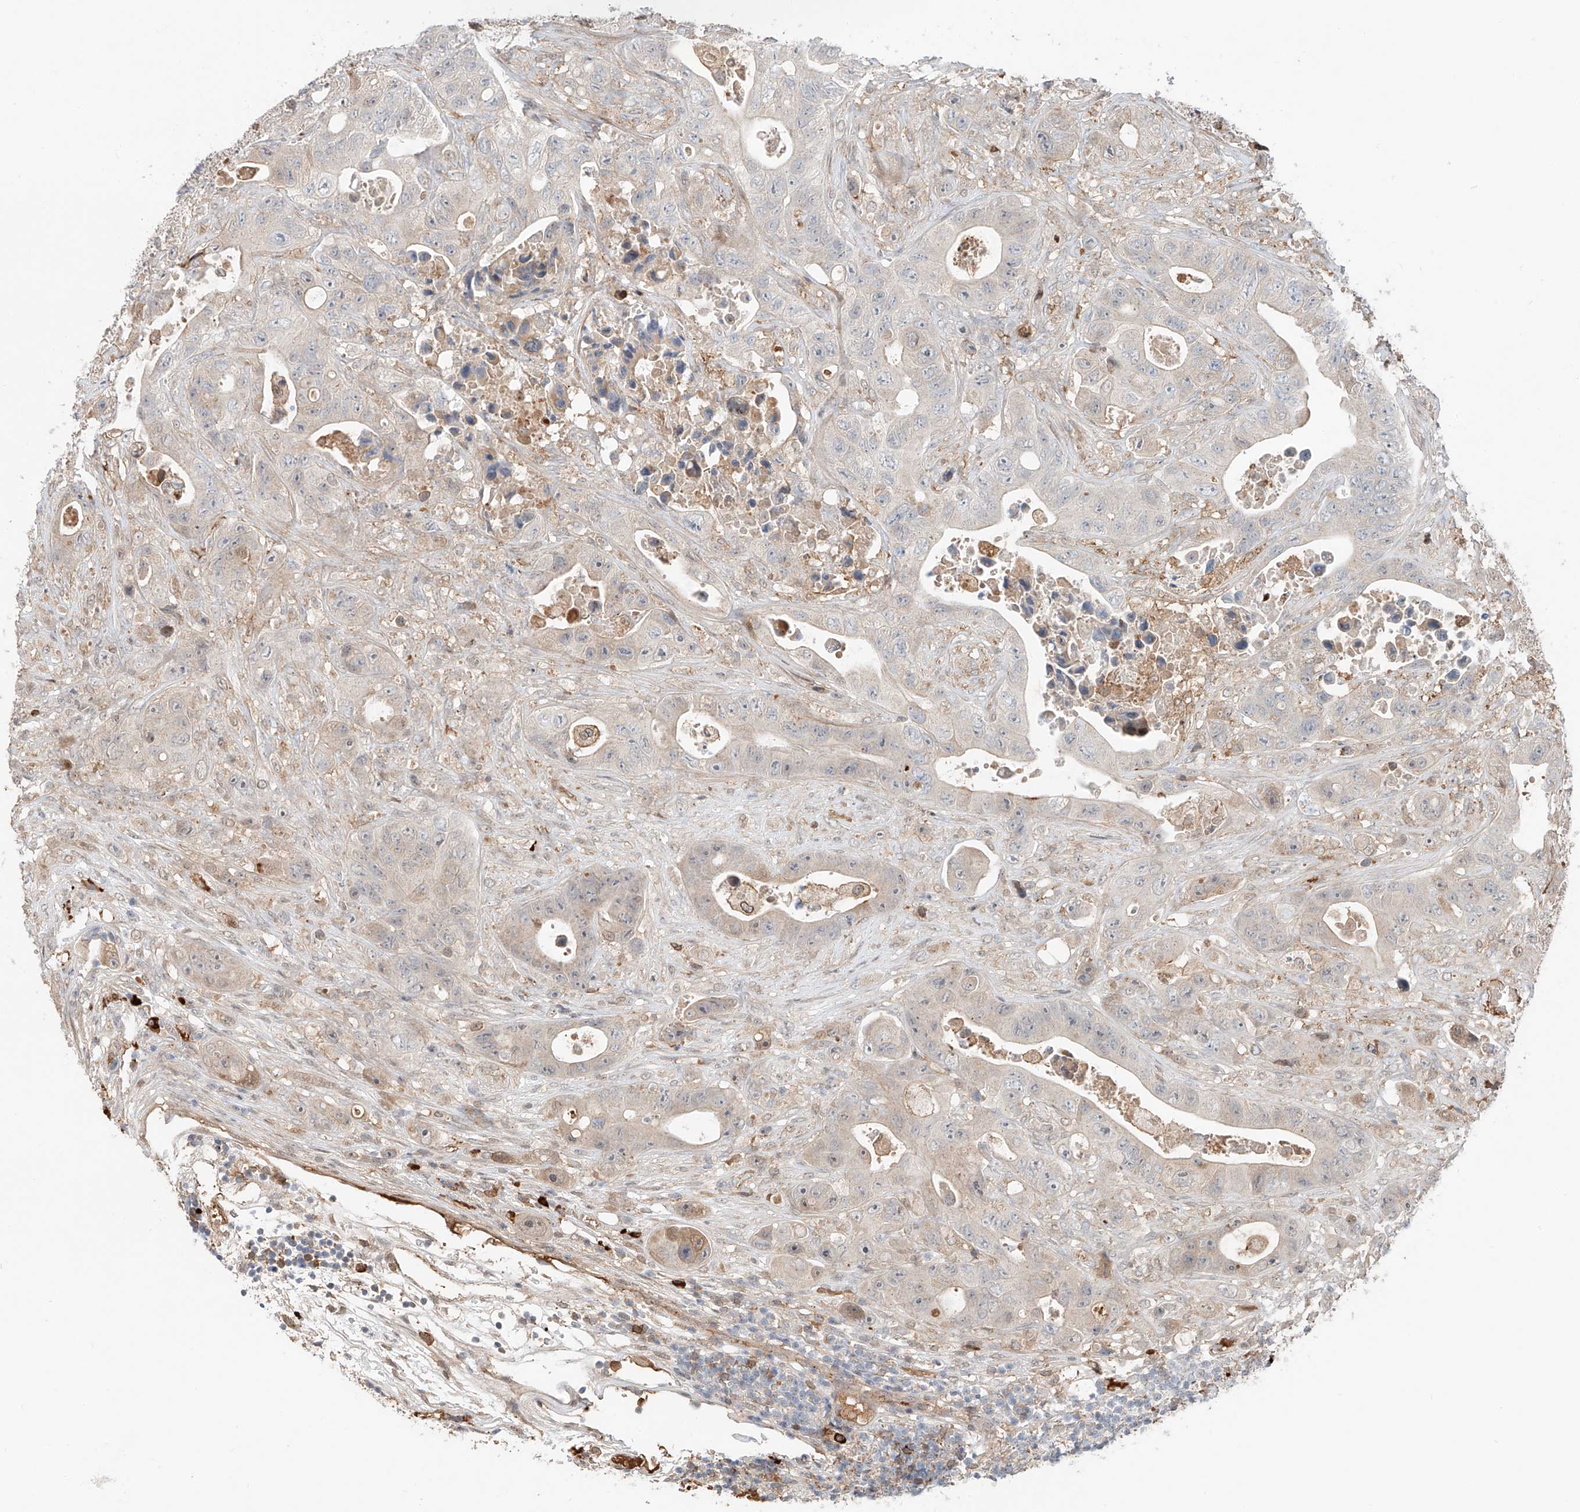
{"staining": {"intensity": "weak", "quantity": "<25%", "location": "cytoplasmic/membranous"}, "tissue": "colorectal cancer", "cell_type": "Tumor cells", "image_type": "cancer", "snomed": [{"axis": "morphology", "description": "Adenocarcinoma, NOS"}, {"axis": "topography", "description": "Colon"}], "caption": "A histopathology image of human adenocarcinoma (colorectal) is negative for staining in tumor cells.", "gene": "CEP162", "patient": {"sex": "female", "age": 46}}